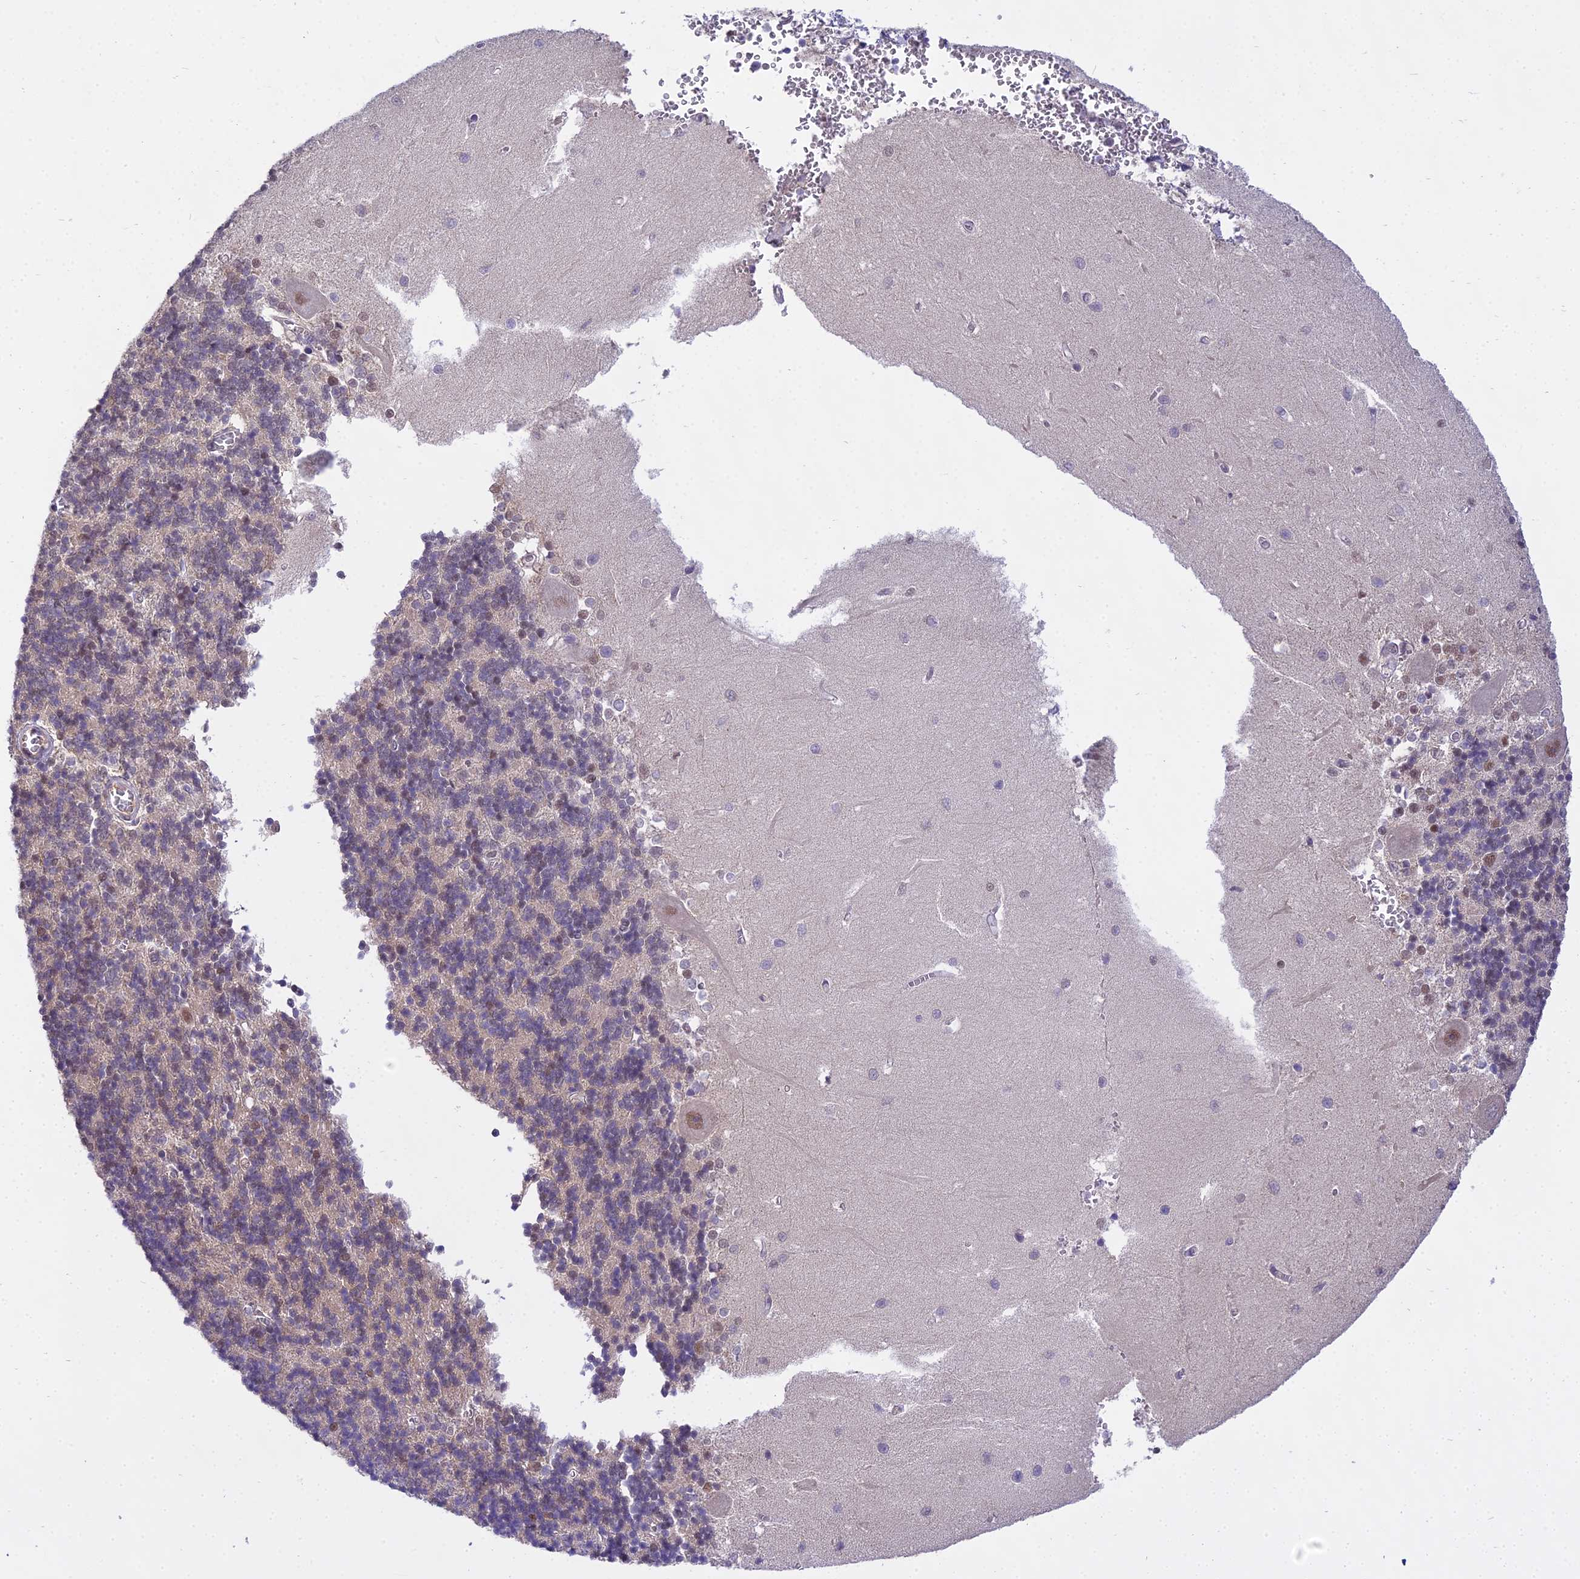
{"staining": {"intensity": "negative", "quantity": "none", "location": "none"}, "tissue": "cerebellum", "cell_type": "Cells in granular layer", "image_type": "normal", "snomed": [{"axis": "morphology", "description": "Normal tissue, NOS"}, {"axis": "topography", "description": "Cerebellum"}], "caption": "The photomicrograph shows no significant staining in cells in granular layer of cerebellum.", "gene": "MAT2A", "patient": {"sex": "male", "age": 37}}